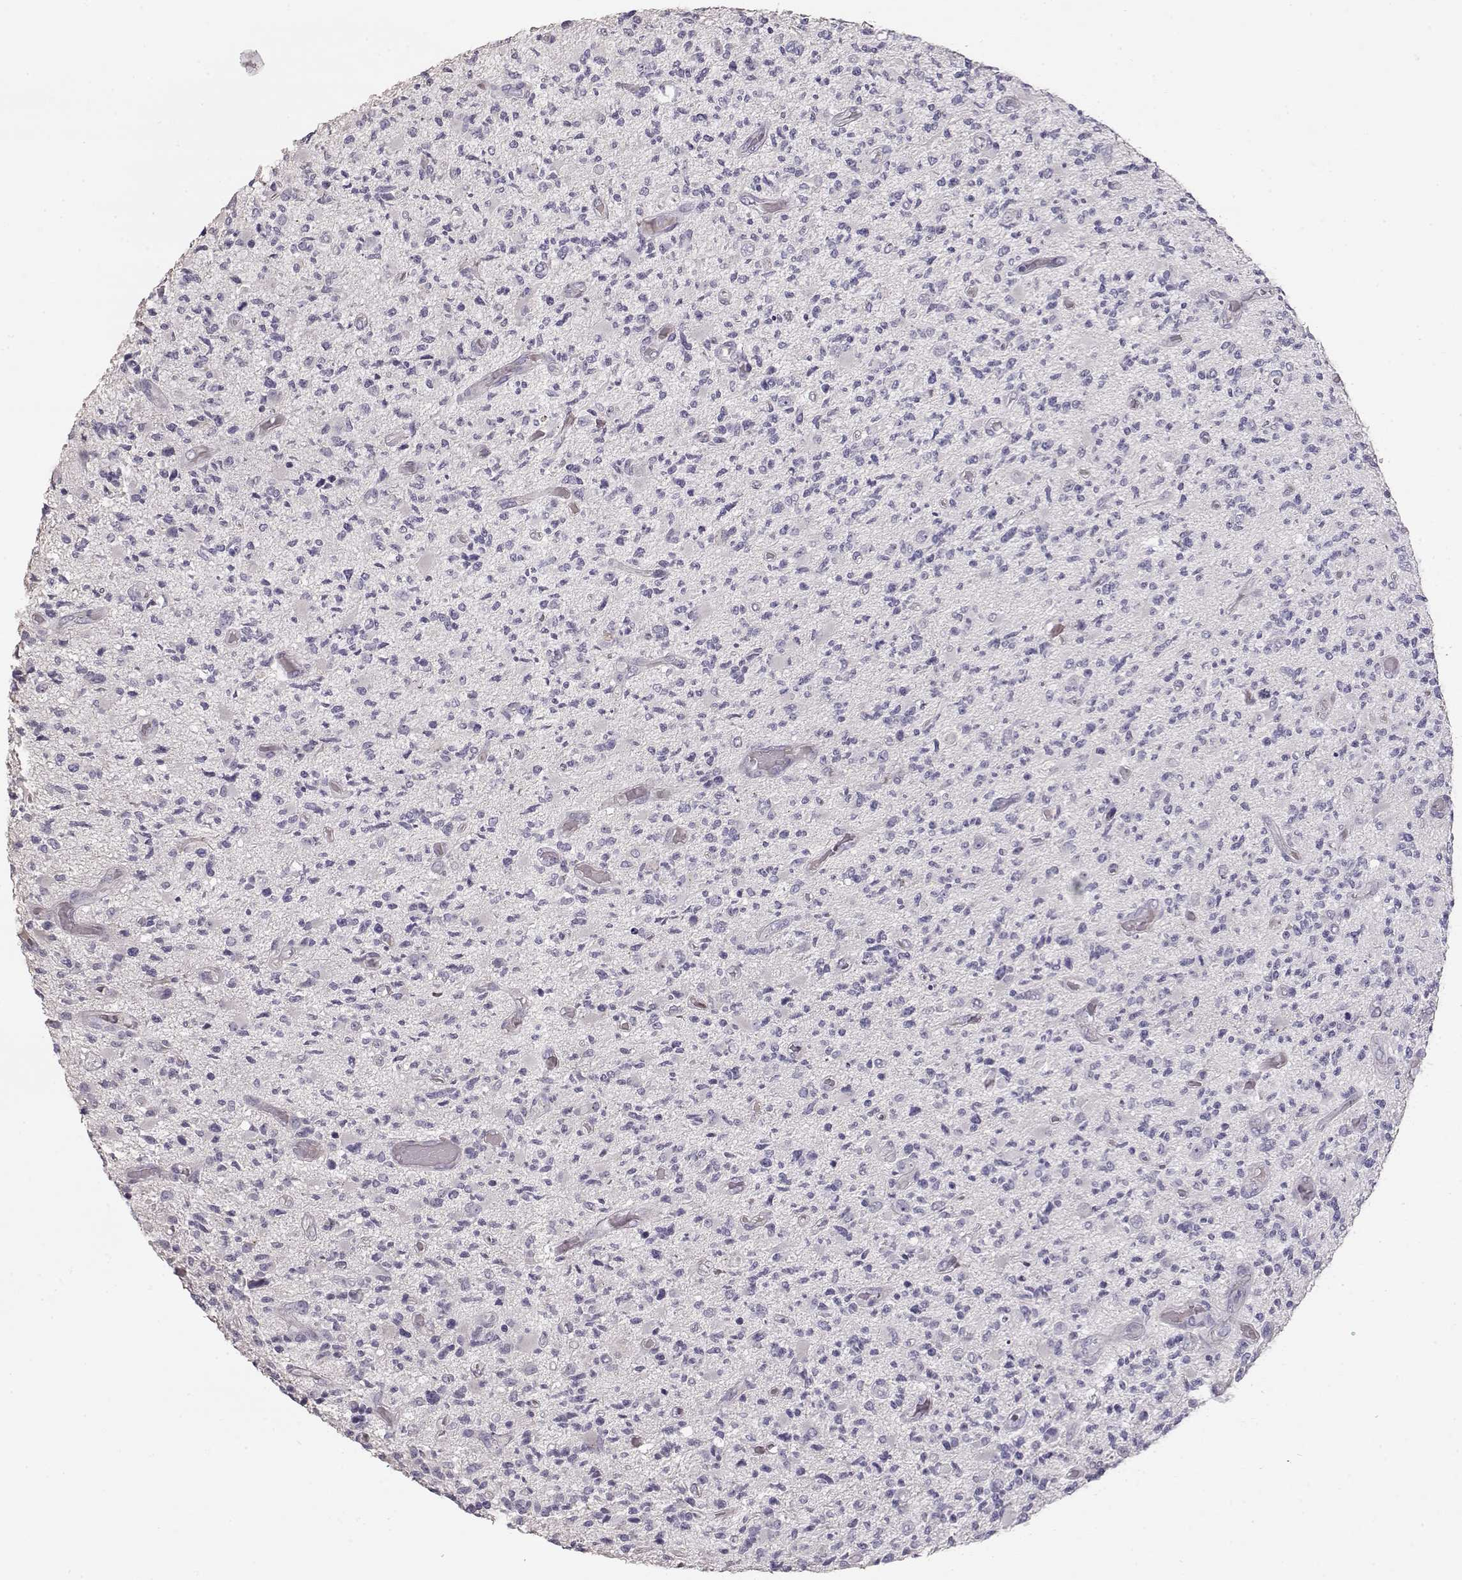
{"staining": {"intensity": "negative", "quantity": "none", "location": "none"}, "tissue": "glioma", "cell_type": "Tumor cells", "image_type": "cancer", "snomed": [{"axis": "morphology", "description": "Glioma, malignant, High grade"}, {"axis": "topography", "description": "Brain"}], "caption": "Malignant high-grade glioma stained for a protein using IHC shows no expression tumor cells.", "gene": "SLC18A1", "patient": {"sex": "female", "age": 63}}